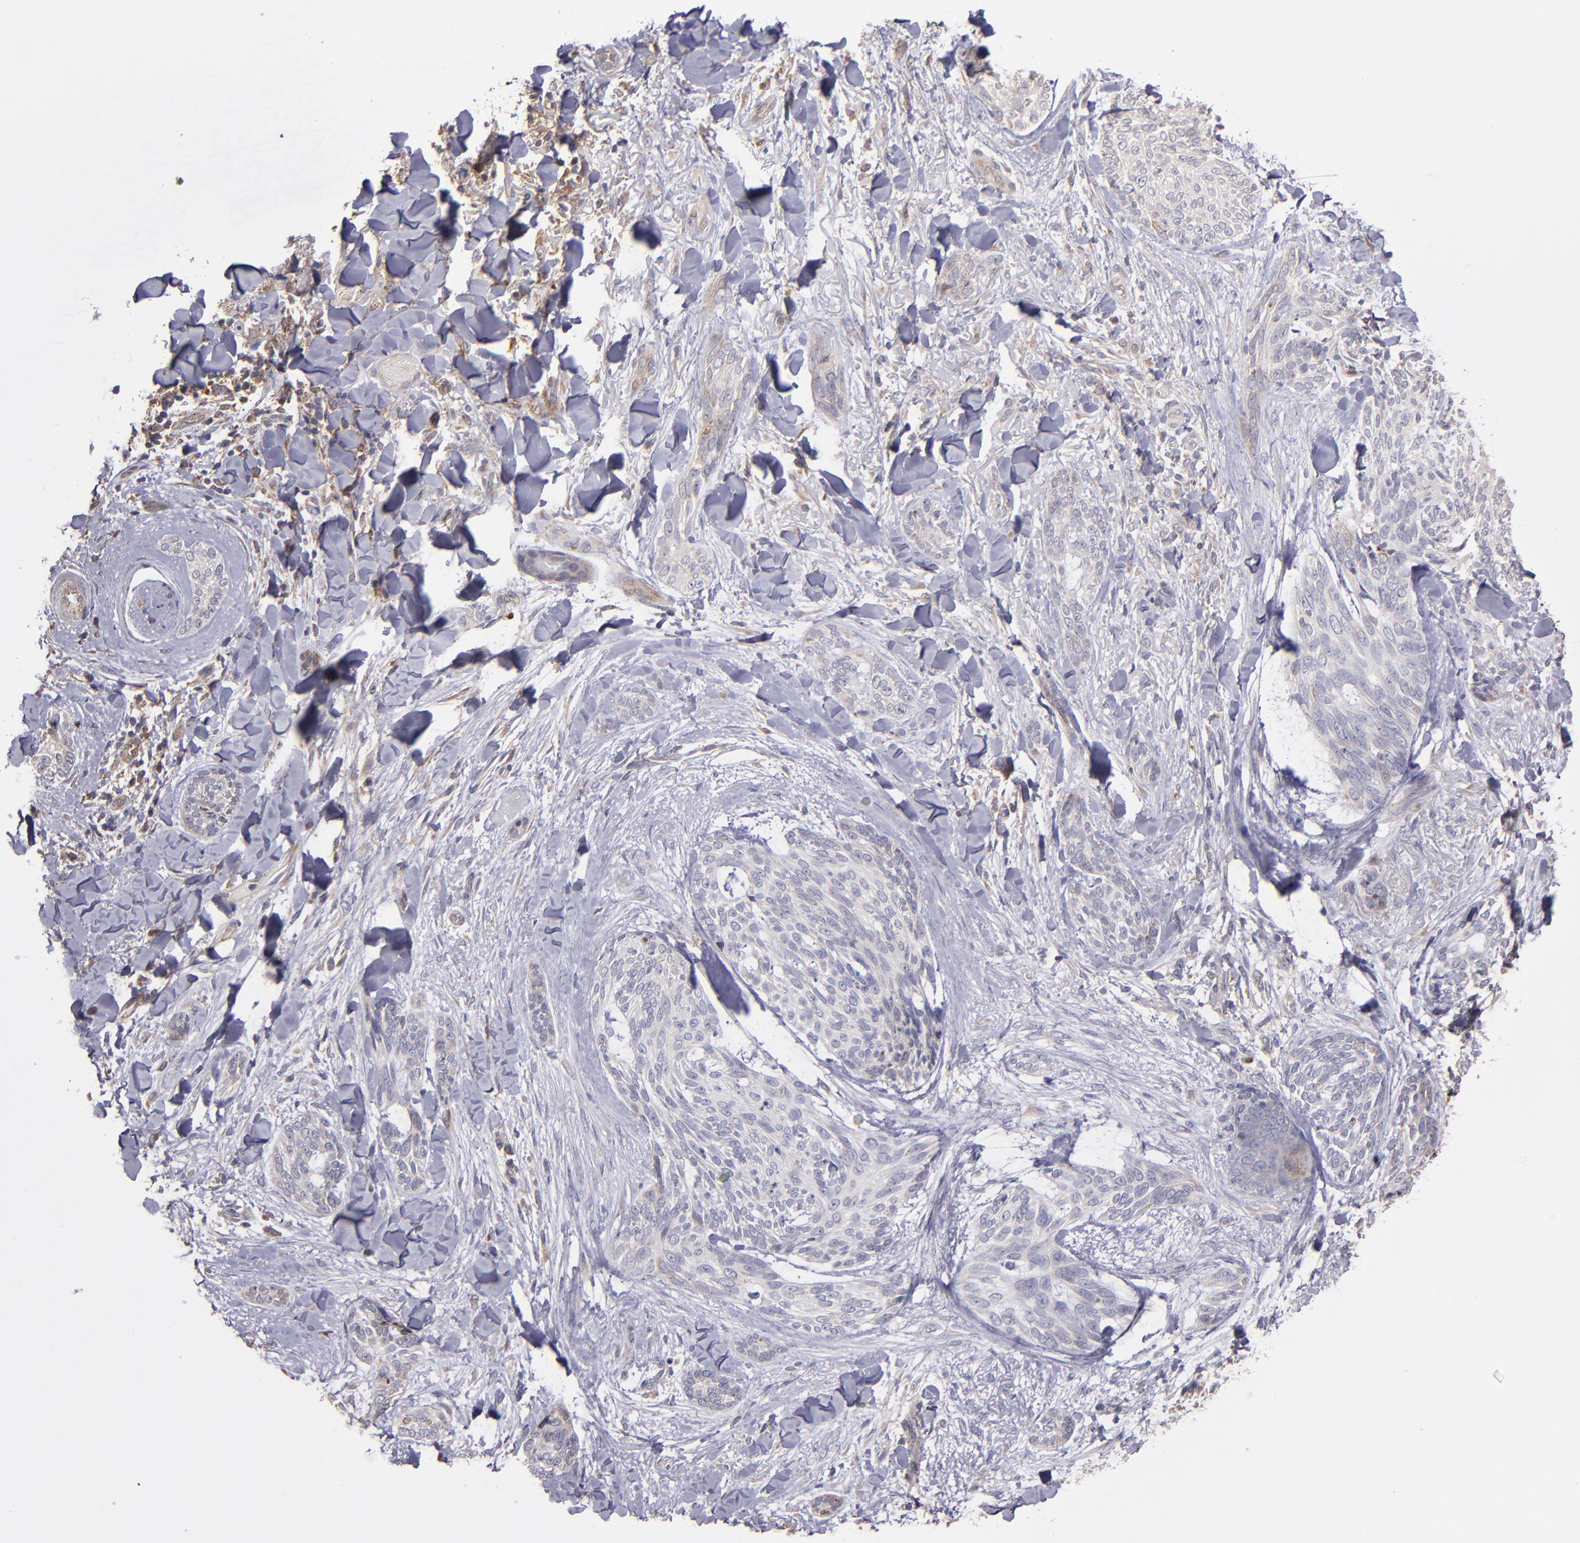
{"staining": {"intensity": "weak", "quantity": "25%-75%", "location": "cytoplasmic/membranous"}, "tissue": "skin cancer", "cell_type": "Tumor cells", "image_type": "cancer", "snomed": [{"axis": "morphology", "description": "Normal tissue, NOS"}, {"axis": "morphology", "description": "Basal cell carcinoma"}, {"axis": "topography", "description": "Skin"}], "caption": "Protein expression analysis of human skin cancer reveals weak cytoplasmic/membranous staining in about 25%-75% of tumor cells.", "gene": "IFIH1", "patient": {"sex": "female", "age": 71}}